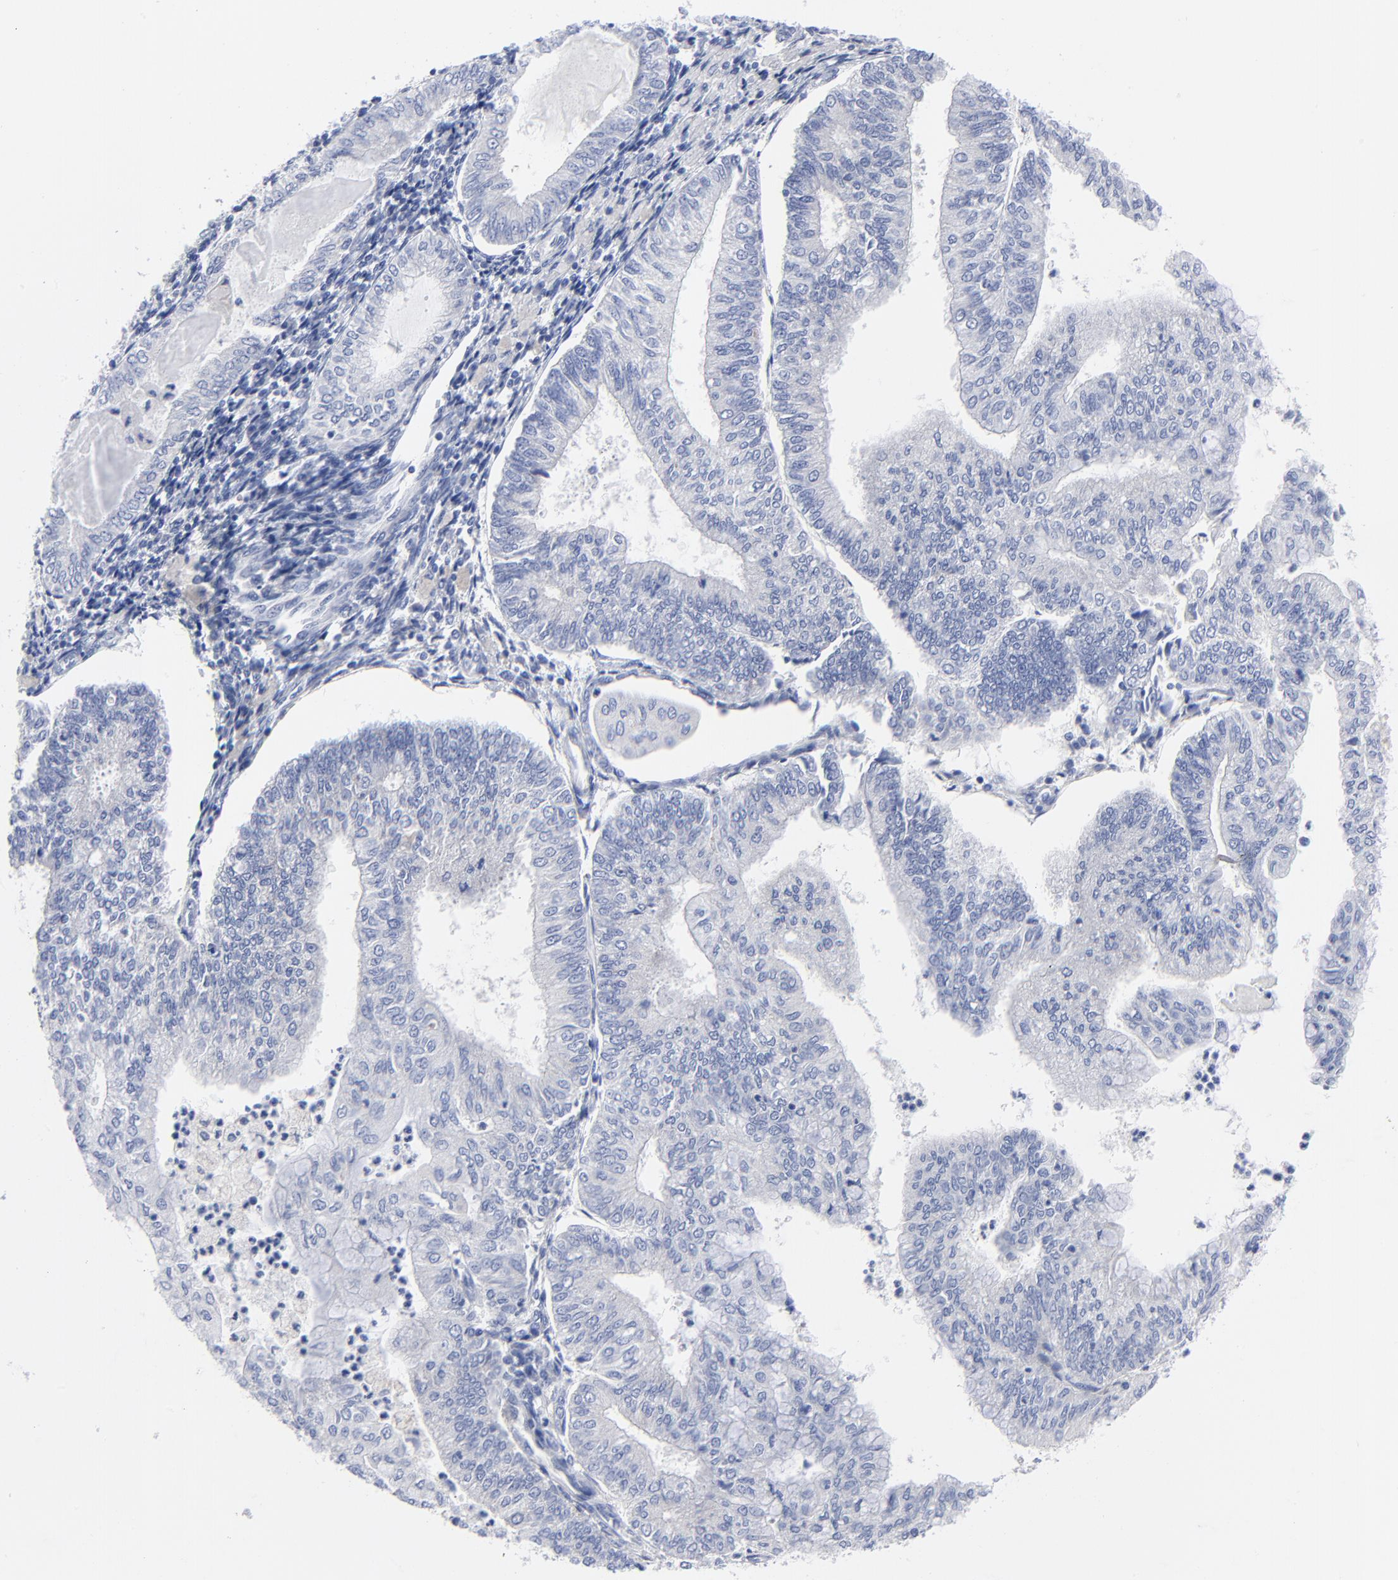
{"staining": {"intensity": "negative", "quantity": "none", "location": "none"}, "tissue": "endometrial cancer", "cell_type": "Tumor cells", "image_type": "cancer", "snomed": [{"axis": "morphology", "description": "Adenocarcinoma, NOS"}, {"axis": "topography", "description": "Endometrium"}], "caption": "Immunohistochemistry micrograph of human adenocarcinoma (endometrial) stained for a protein (brown), which exhibits no positivity in tumor cells.", "gene": "STAT2", "patient": {"sex": "female", "age": 59}}